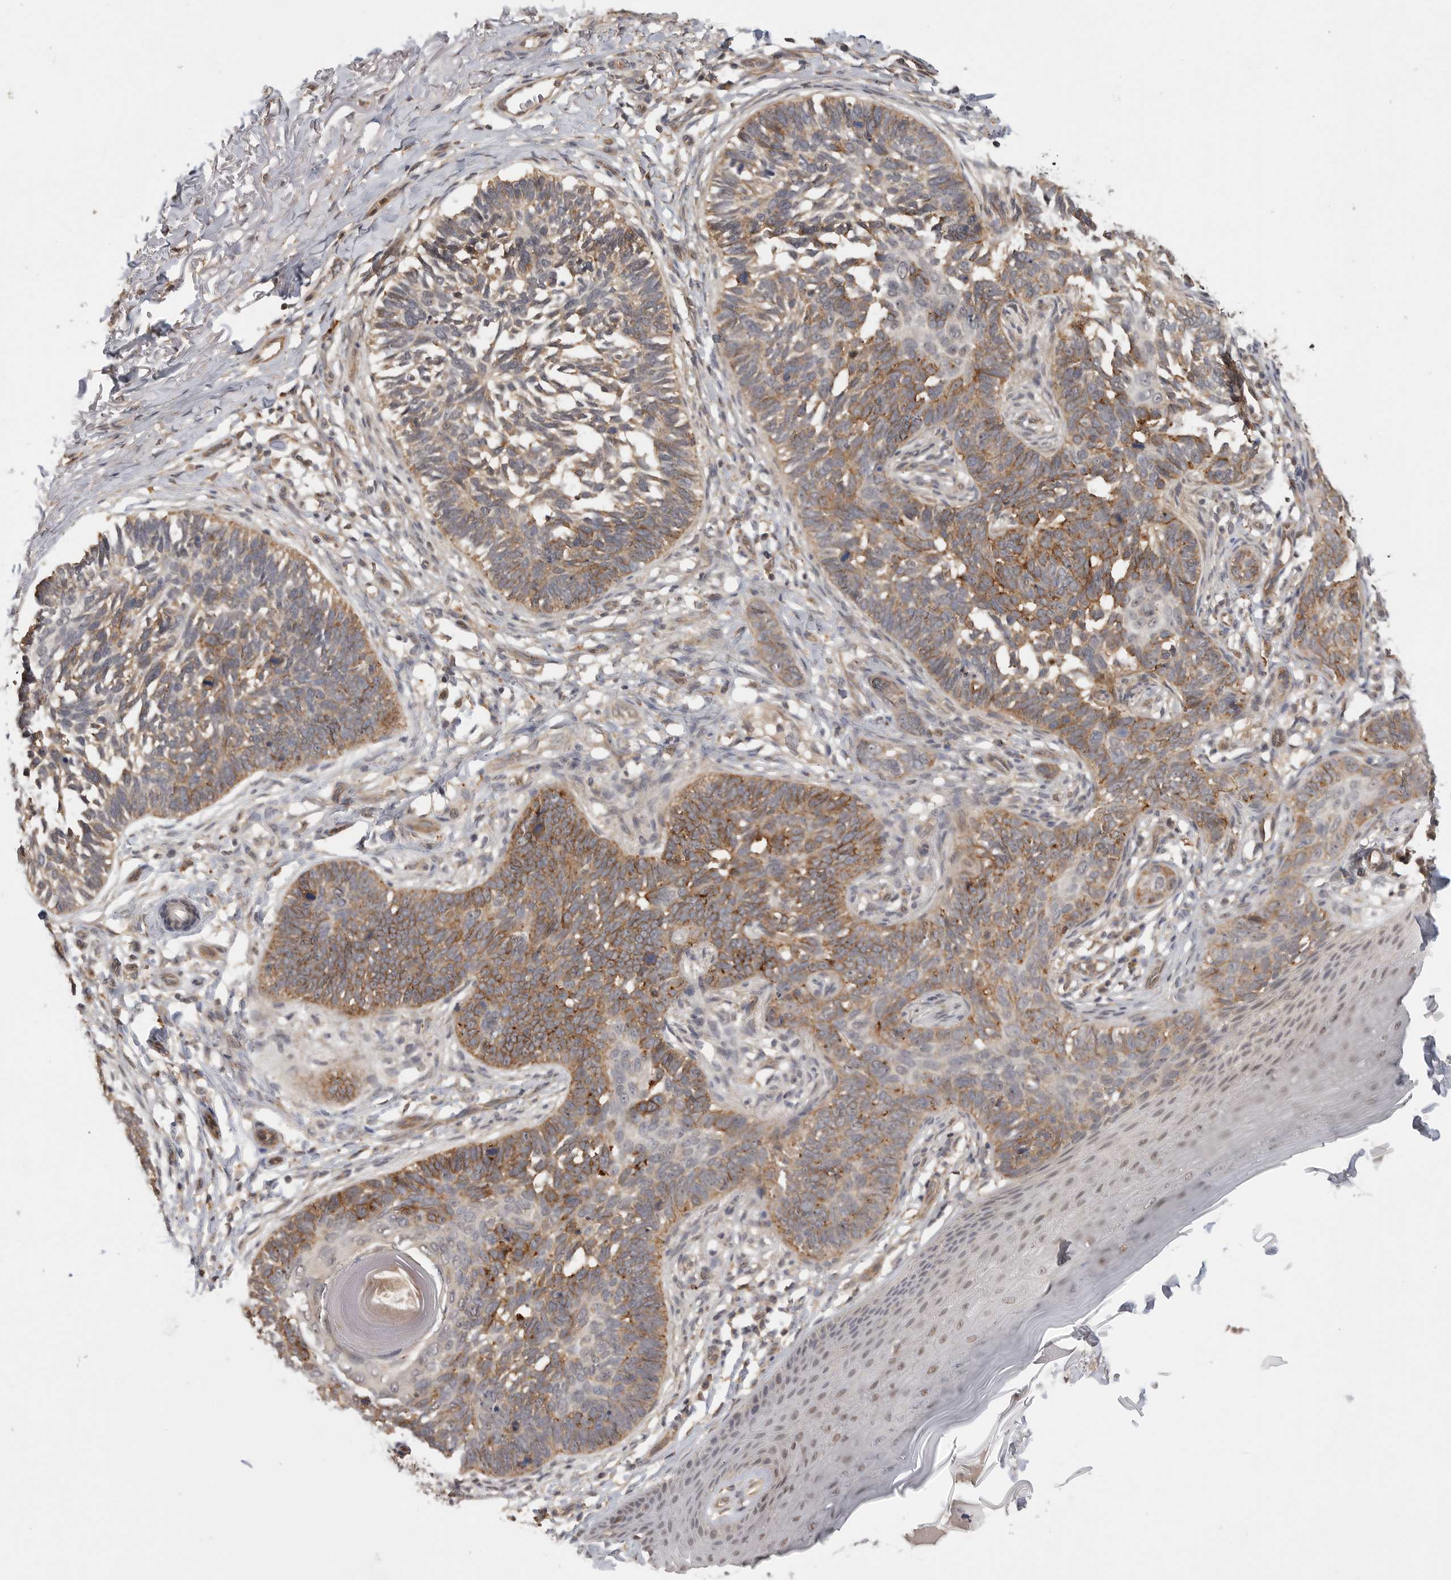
{"staining": {"intensity": "moderate", "quantity": ">75%", "location": "cytoplasmic/membranous"}, "tissue": "skin cancer", "cell_type": "Tumor cells", "image_type": "cancer", "snomed": [{"axis": "morphology", "description": "Normal tissue, NOS"}, {"axis": "morphology", "description": "Basal cell carcinoma"}, {"axis": "topography", "description": "Skin"}], "caption": "The immunohistochemical stain labels moderate cytoplasmic/membranous staining in tumor cells of skin cancer (basal cell carcinoma) tissue. (Stains: DAB (3,3'-diaminobenzidine) in brown, nuclei in blue, Microscopy: brightfield microscopy at high magnification).", "gene": "ZNF232", "patient": {"sex": "male", "age": 77}}